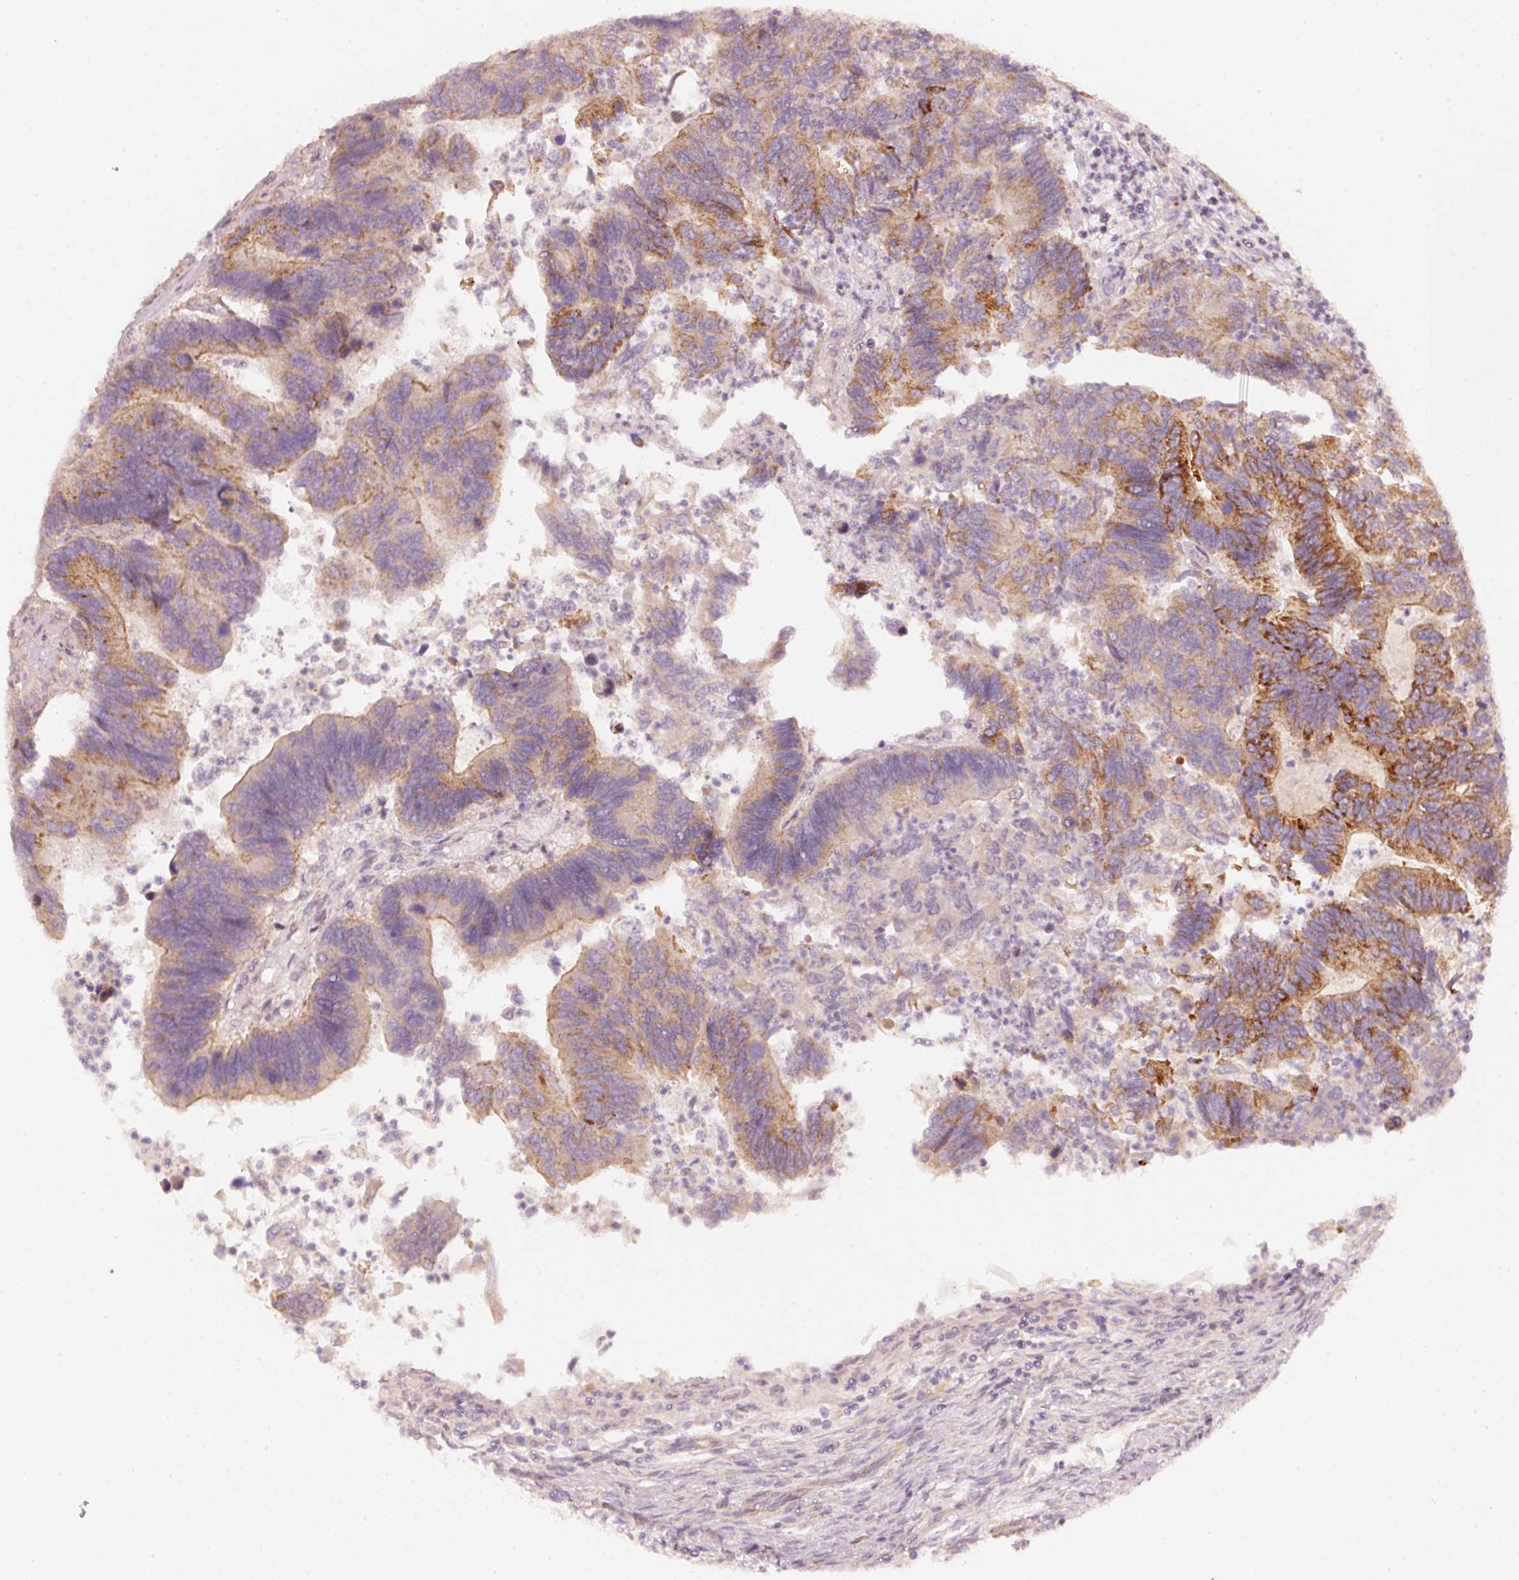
{"staining": {"intensity": "moderate", "quantity": "25%-75%", "location": "cytoplasmic/membranous"}, "tissue": "colorectal cancer", "cell_type": "Tumor cells", "image_type": "cancer", "snomed": [{"axis": "morphology", "description": "Adenocarcinoma, NOS"}, {"axis": "topography", "description": "Colon"}], "caption": "Approximately 25%-75% of tumor cells in human colorectal adenocarcinoma show moderate cytoplasmic/membranous protein staining as visualized by brown immunohistochemical staining.", "gene": "ARHGAP22", "patient": {"sex": "female", "age": 67}}